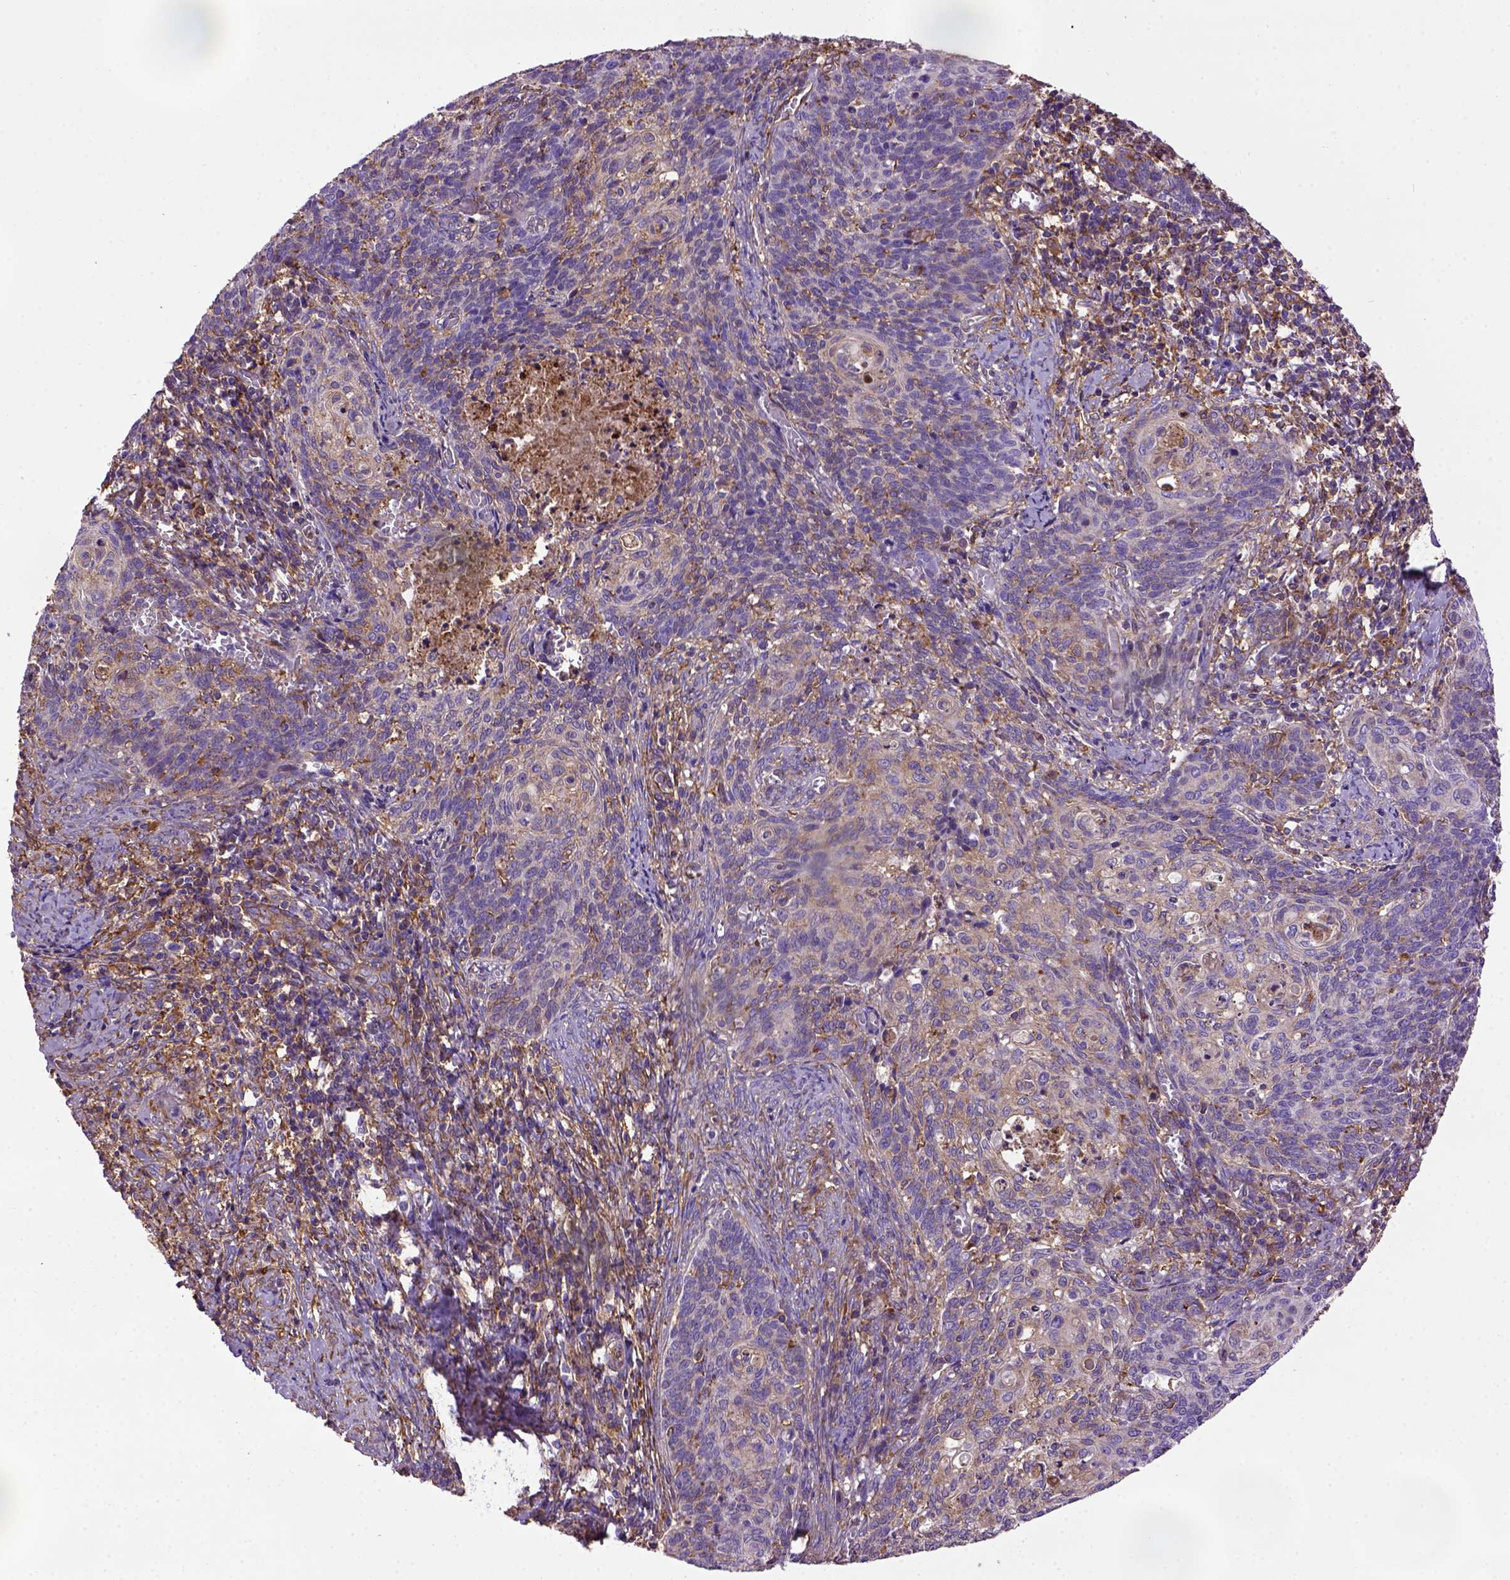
{"staining": {"intensity": "weak", "quantity": "25%-75%", "location": "cytoplasmic/membranous"}, "tissue": "cervical cancer", "cell_type": "Tumor cells", "image_type": "cancer", "snomed": [{"axis": "morphology", "description": "Normal tissue, NOS"}, {"axis": "morphology", "description": "Squamous cell carcinoma, NOS"}, {"axis": "topography", "description": "Cervix"}], "caption": "A micrograph of cervical squamous cell carcinoma stained for a protein exhibits weak cytoplasmic/membranous brown staining in tumor cells.", "gene": "MVP", "patient": {"sex": "female", "age": 39}}